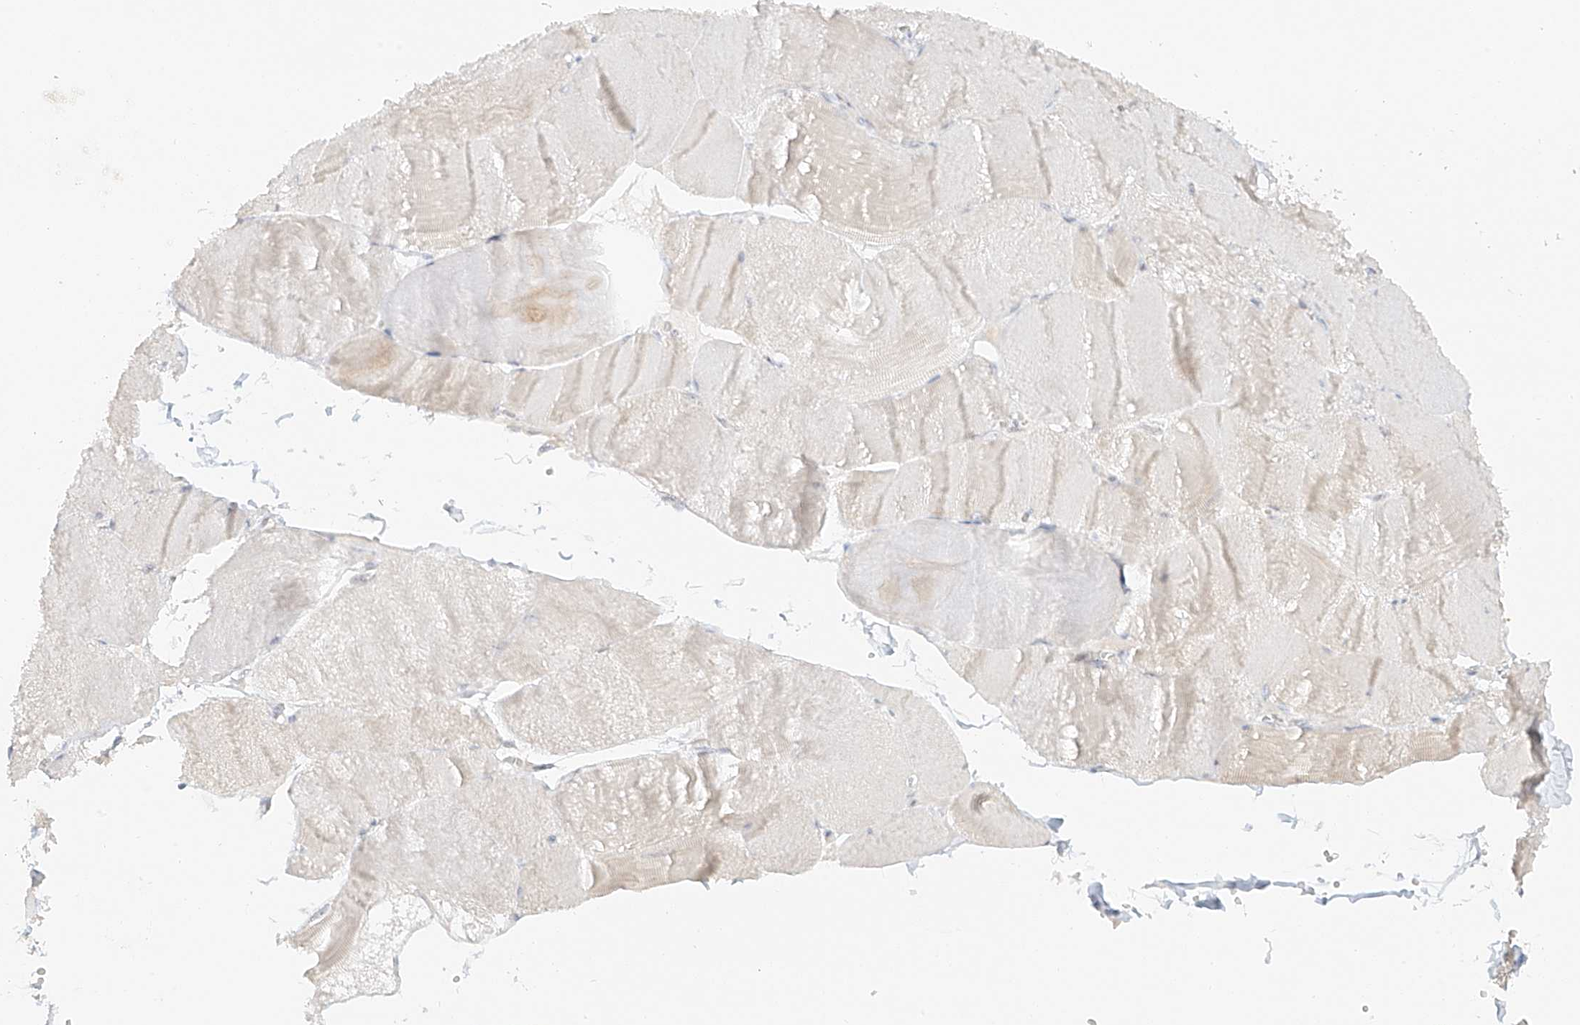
{"staining": {"intensity": "weak", "quantity": "25%-75%", "location": "cytoplasmic/membranous"}, "tissue": "skeletal muscle", "cell_type": "Myocytes", "image_type": "normal", "snomed": [{"axis": "morphology", "description": "Normal tissue, NOS"}, {"axis": "morphology", "description": "Basal cell carcinoma"}, {"axis": "topography", "description": "Skeletal muscle"}], "caption": "A low amount of weak cytoplasmic/membranous positivity is seen in approximately 25%-75% of myocytes in unremarkable skeletal muscle. The protein of interest is stained brown, and the nuclei are stained in blue (DAB IHC with brightfield microscopy, high magnification).", "gene": "MIPEP", "patient": {"sex": "female", "age": 64}}